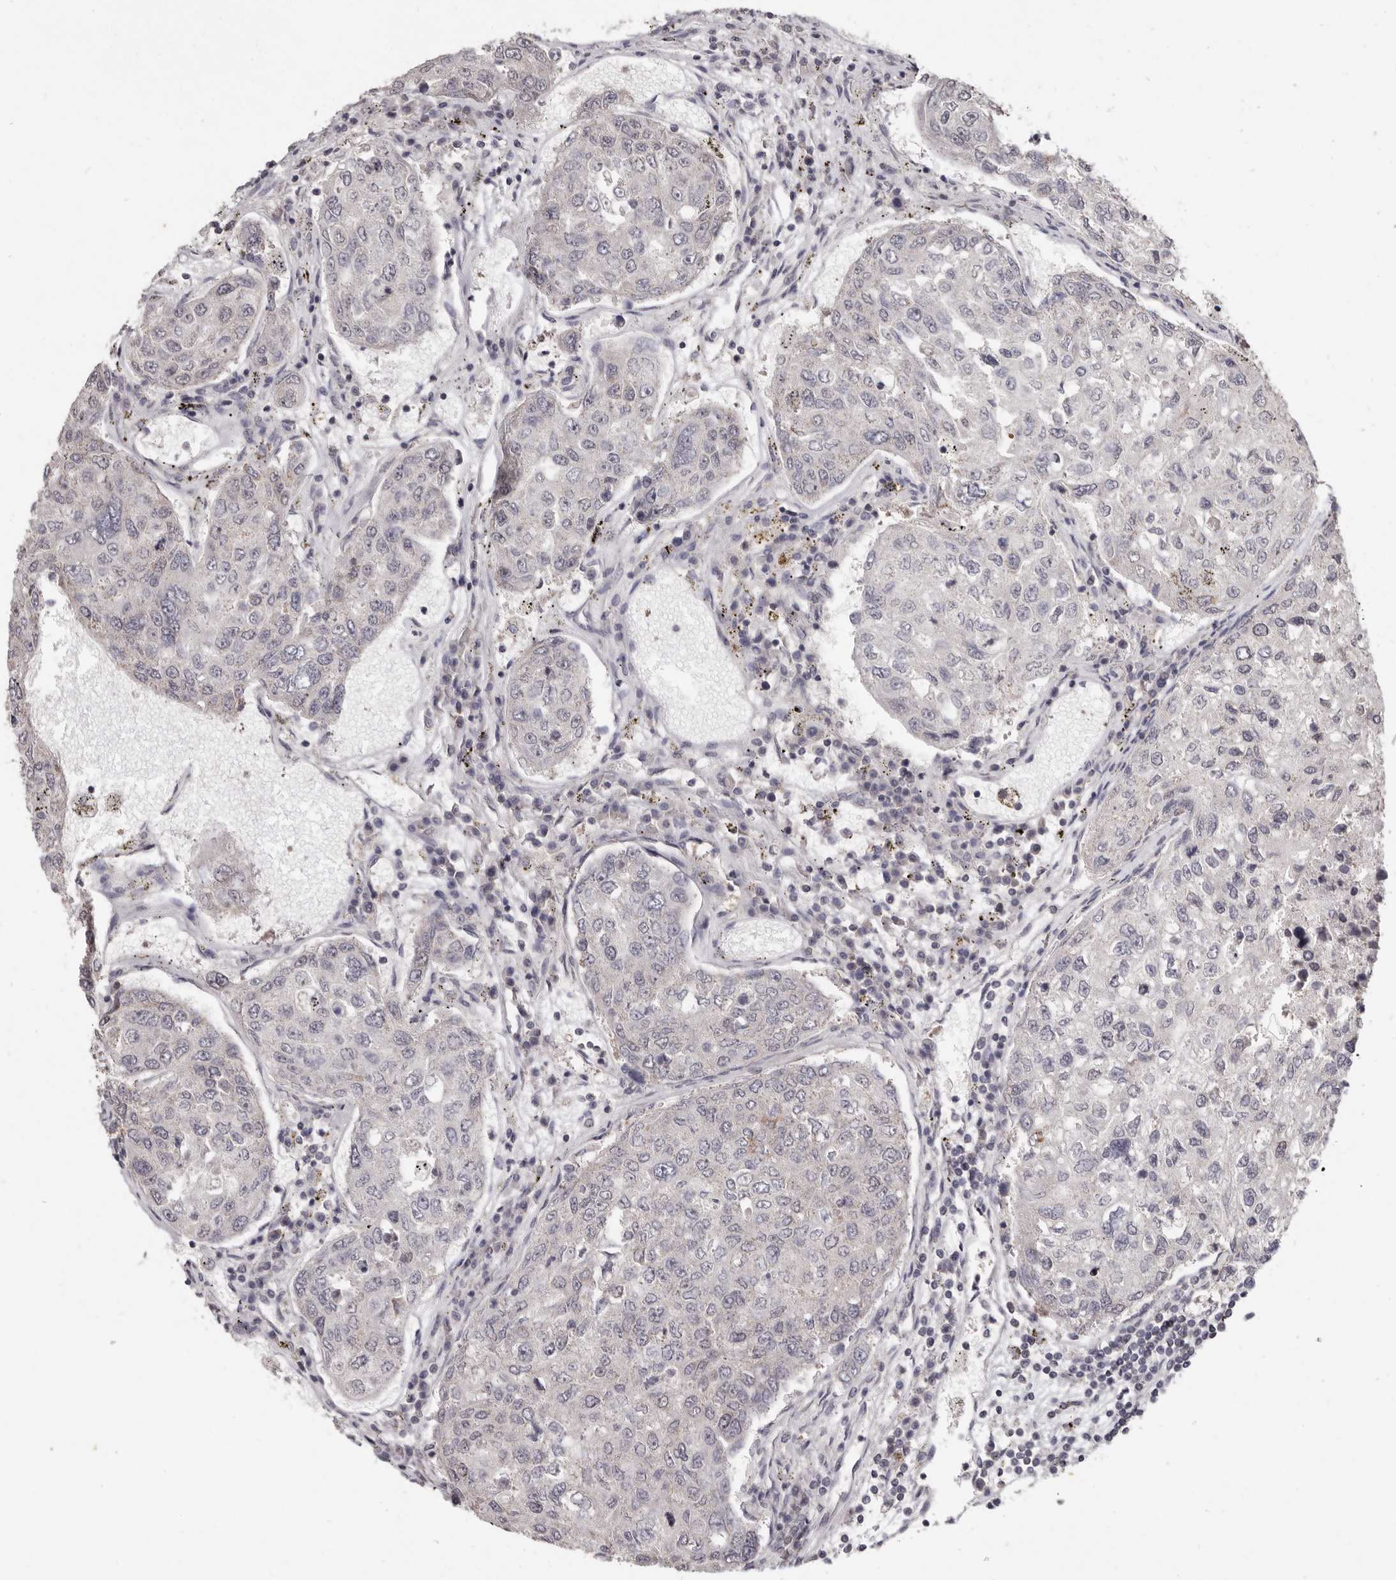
{"staining": {"intensity": "negative", "quantity": "none", "location": "none"}, "tissue": "urothelial cancer", "cell_type": "Tumor cells", "image_type": "cancer", "snomed": [{"axis": "morphology", "description": "Urothelial carcinoma, High grade"}, {"axis": "topography", "description": "Lymph node"}, {"axis": "topography", "description": "Urinary bladder"}], "caption": "DAB (3,3'-diaminobenzidine) immunohistochemical staining of urothelial cancer demonstrates no significant positivity in tumor cells.", "gene": "LINGO2", "patient": {"sex": "male", "age": 51}}